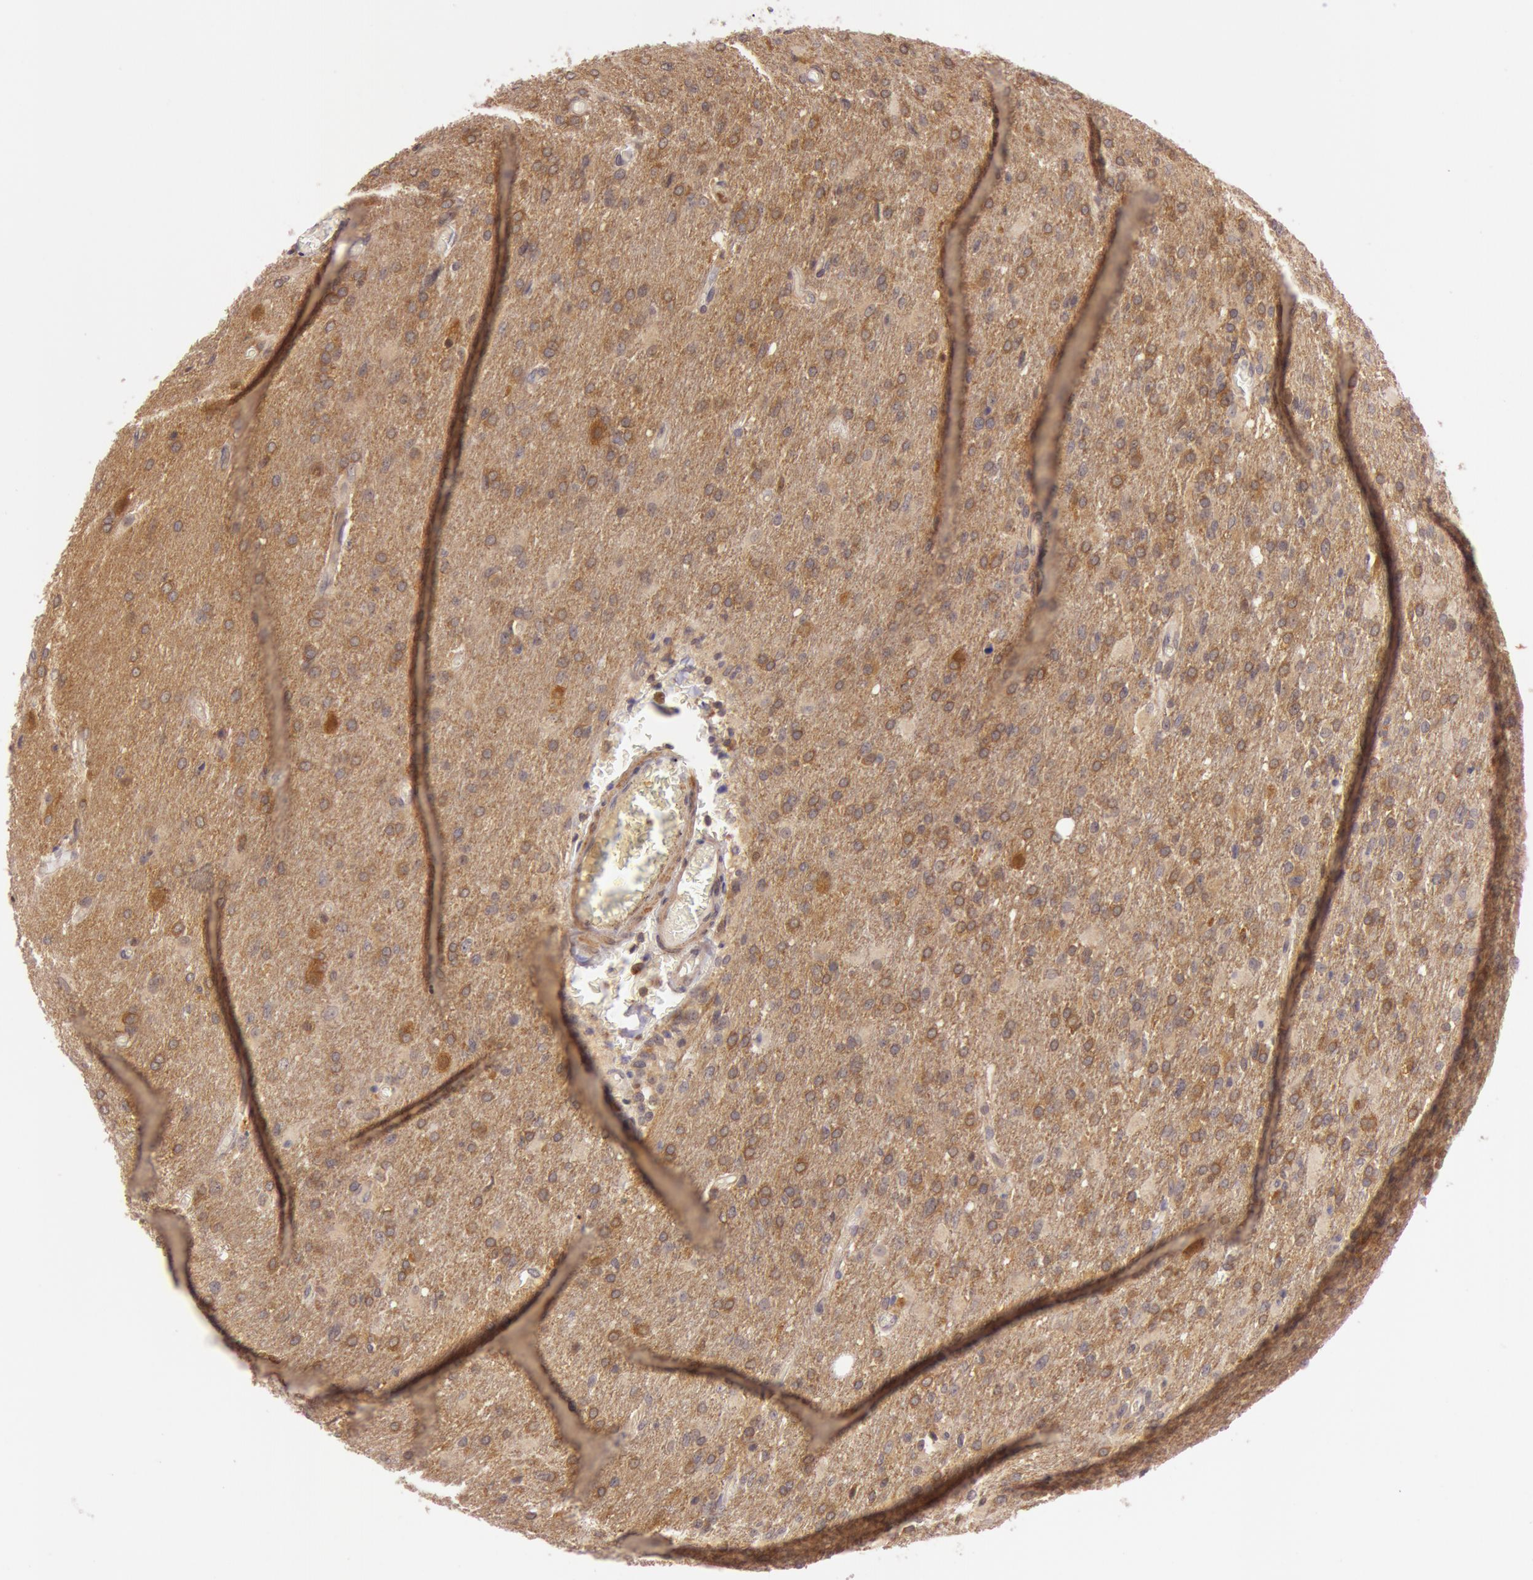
{"staining": {"intensity": "moderate", "quantity": ">75%", "location": "cytoplasmic/membranous"}, "tissue": "glioma", "cell_type": "Tumor cells", "image_type": "cancer", "snomed": [{"axis": "morphology", "description": "Glioma, malignant, High grade"}, {"axis": "topography", "description": "Brain"}], "caption": "About >75% of tumor cells in human glioma reveal moderate cytoplasmic/membranous protein staining as visualized by brown immunohistochemical staining.", "gene": "ATG2B", "patient": {"sex": "male", "age": 68}}